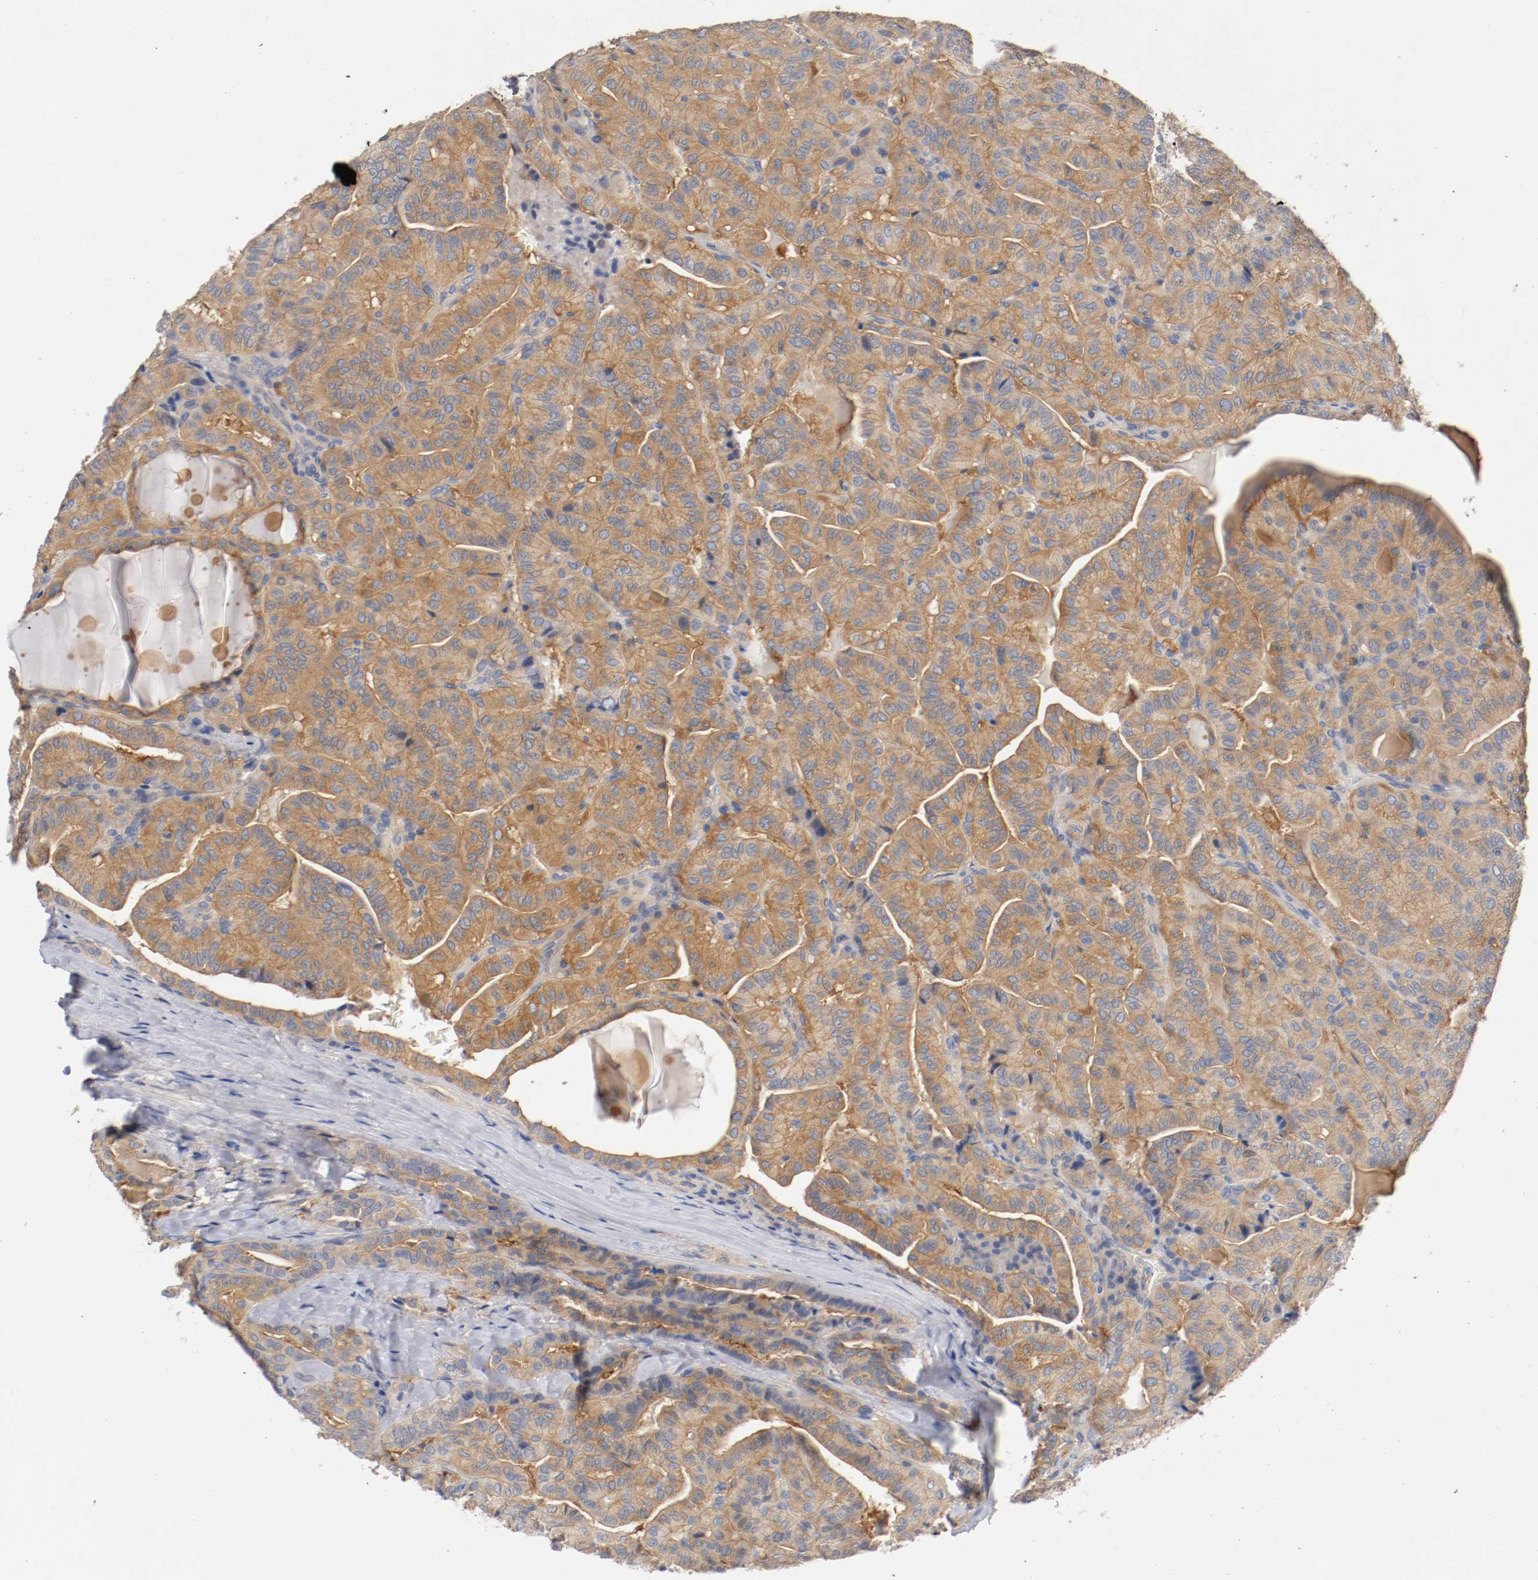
{"staining": {"intensity": "strong", "quantity": ">75%", "location": "cytoplasmic/membranous"}, "tissue": "thyroid cancer", "cell_type": "Tumor cells", "image_type": "cancer", "snomed": [{"axis": "morphology", "description": "Papillary adenocarcinoma, NOS"}, {"axis": "topography", "description": "Thyroid gland"}], "caption": "An image showing strong cytoplasmic/membranous positivity in about >75% of tumor cells in papillary adenocarcinoma (thyroid), as visualized by brown immunohistochemical staining.", "gene": "HGS", "patient": {"sex": "male", "age": 77}}